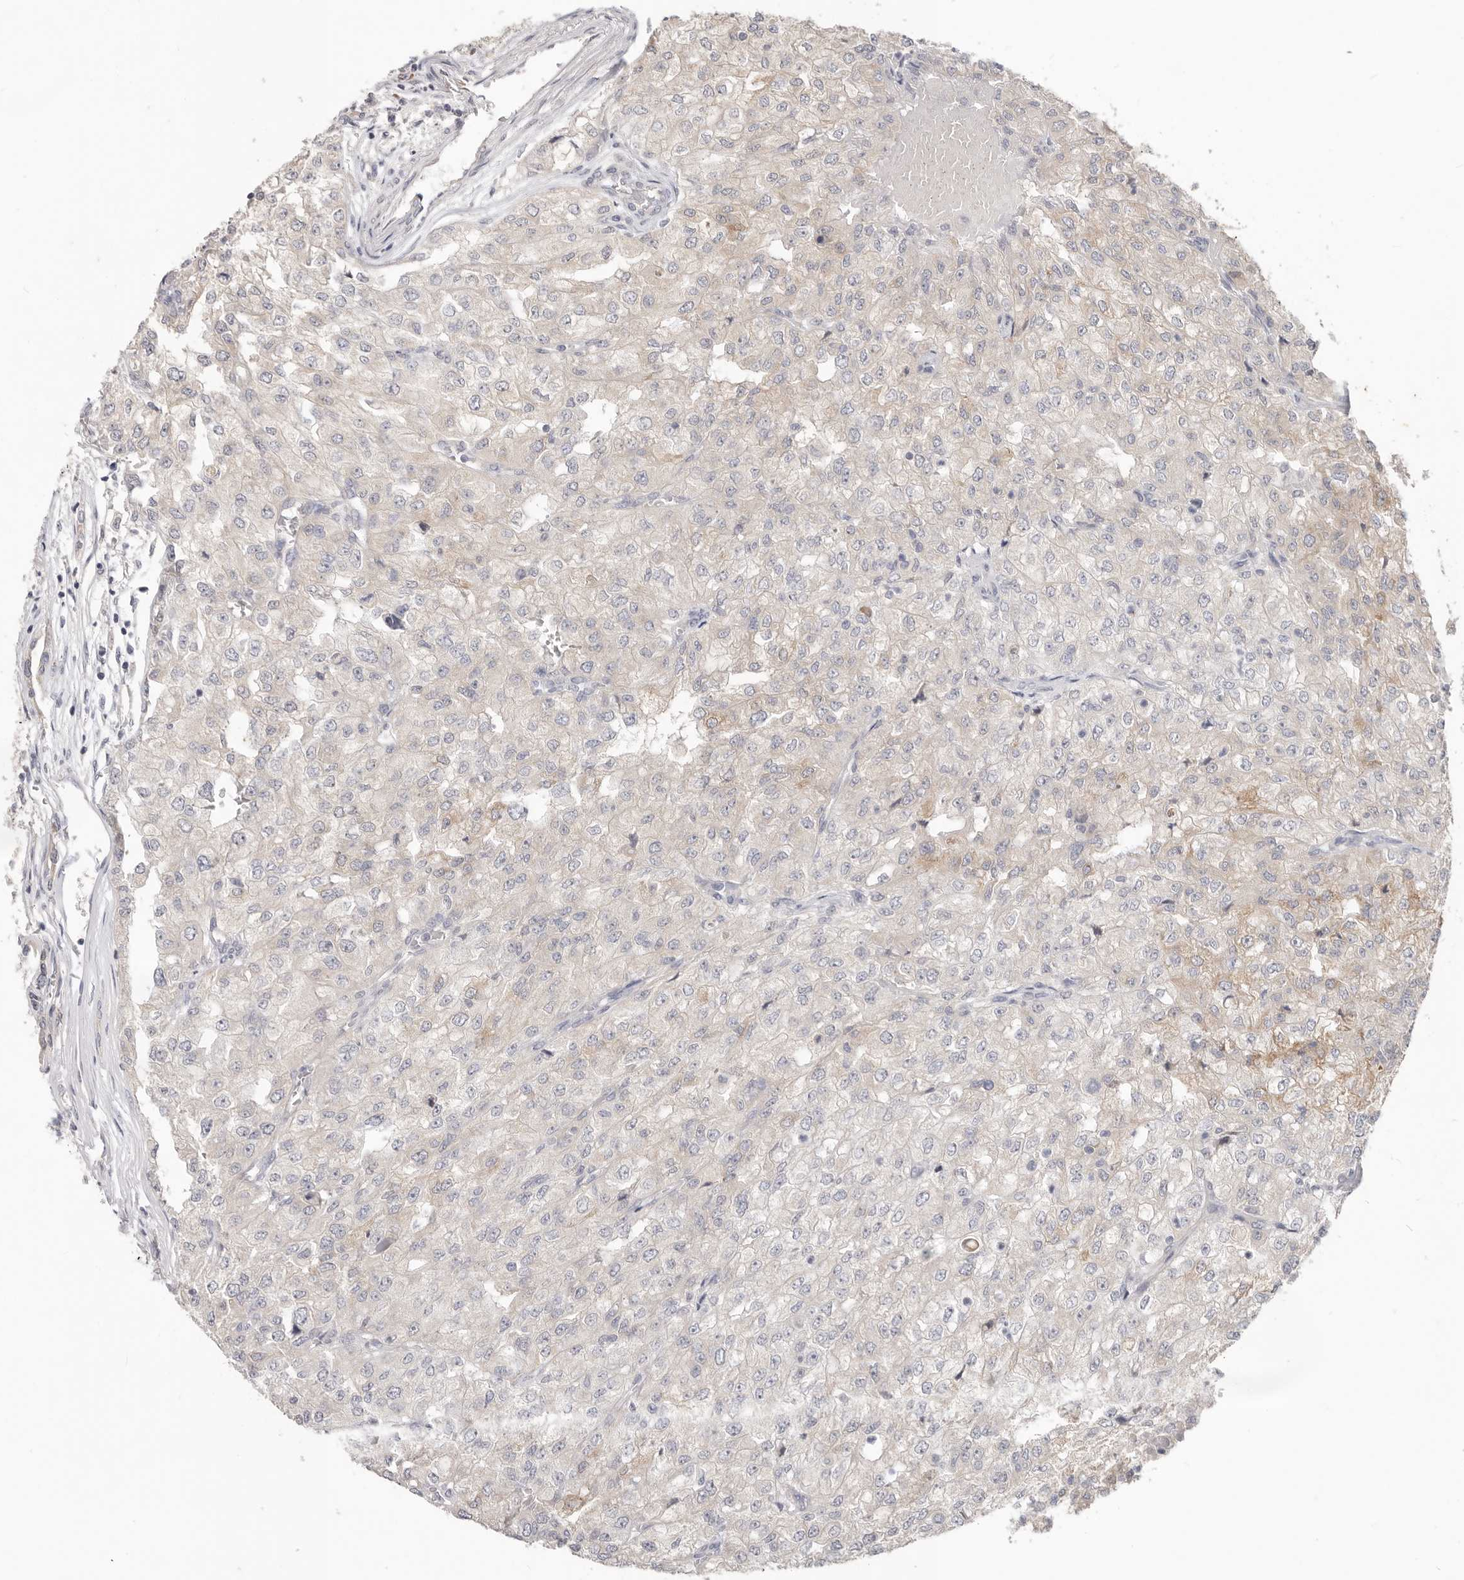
{"staining": {"intensity": "weak", "quantity": "<25%", "location": "cytoplasmic/membranous"}, "tissue": "renal cancer", "cell_type": "Tumor cells", "image_type": "cancer", "snomed": [{"axis": "morphology", "description": "Adenocarcinoma, NOS"}, {"axis": "topography", "description": "Kidney"}], "caption": "This is an IHC micrograph of renal cancer (adenocarcinoma). There is no expression in tumor cells.", "gene": "WDR77", "patient": {"sex": "female", "age": 54}}